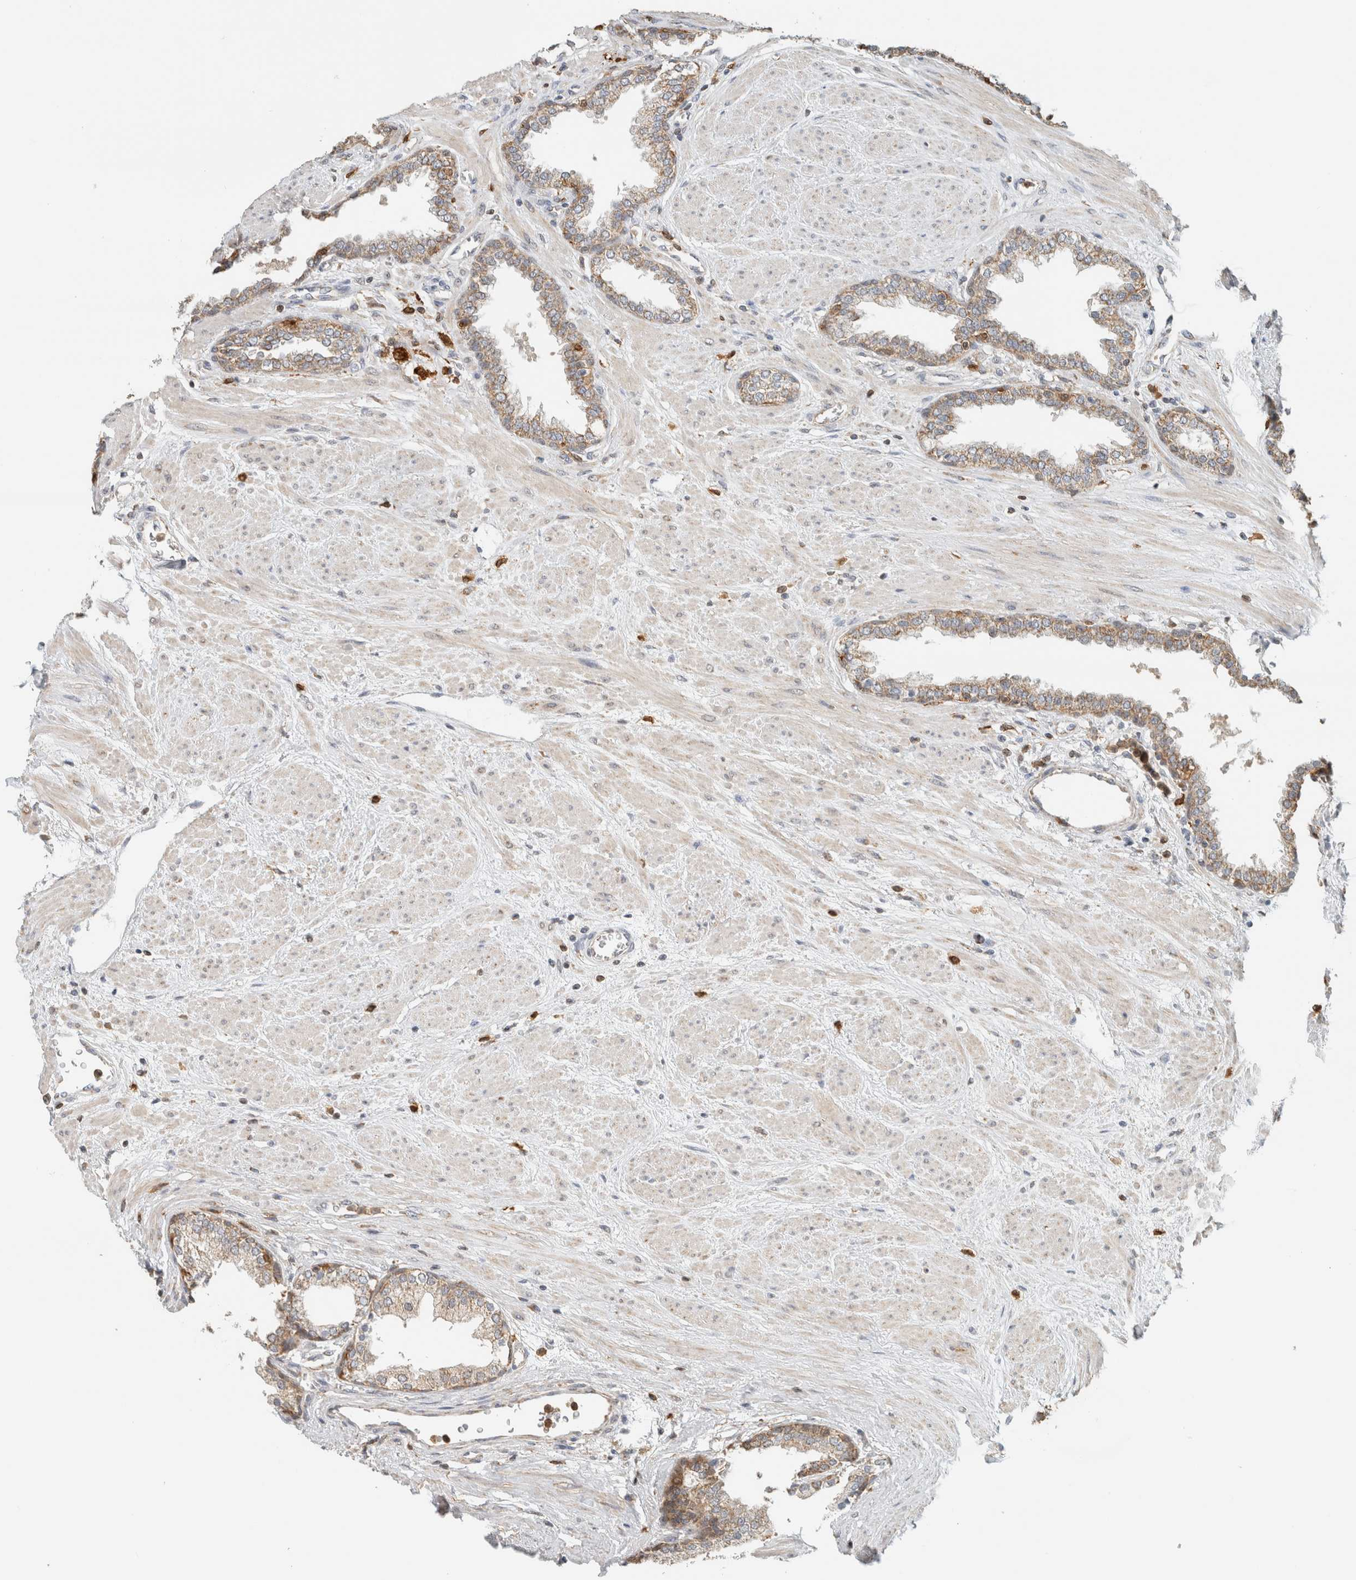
{"staining": {"intensity": "moderate", "quantity": ">75%", "location": "cytoplasmic/membranous"}, "tissue": "prostate", "cell_type": "Glandular cells", "image_type": "normal", "snomed": [{"axis": "morphology", "description": "Normal tissue, NOS"}, {"axis": "topography", "description": "Prostate"}], "caption": "Immunohistochemical staining of benign human prostate reveals moderate cytoplasmic/membranous protein expression in about >75% of glandular cells. The staining is performed using DAB brown chromogen to label protein expression. The nuclei are counter-stained blue using hematoxylin.", "gene": "CAPG", "patient": {"sex": "male", "age": 51}}